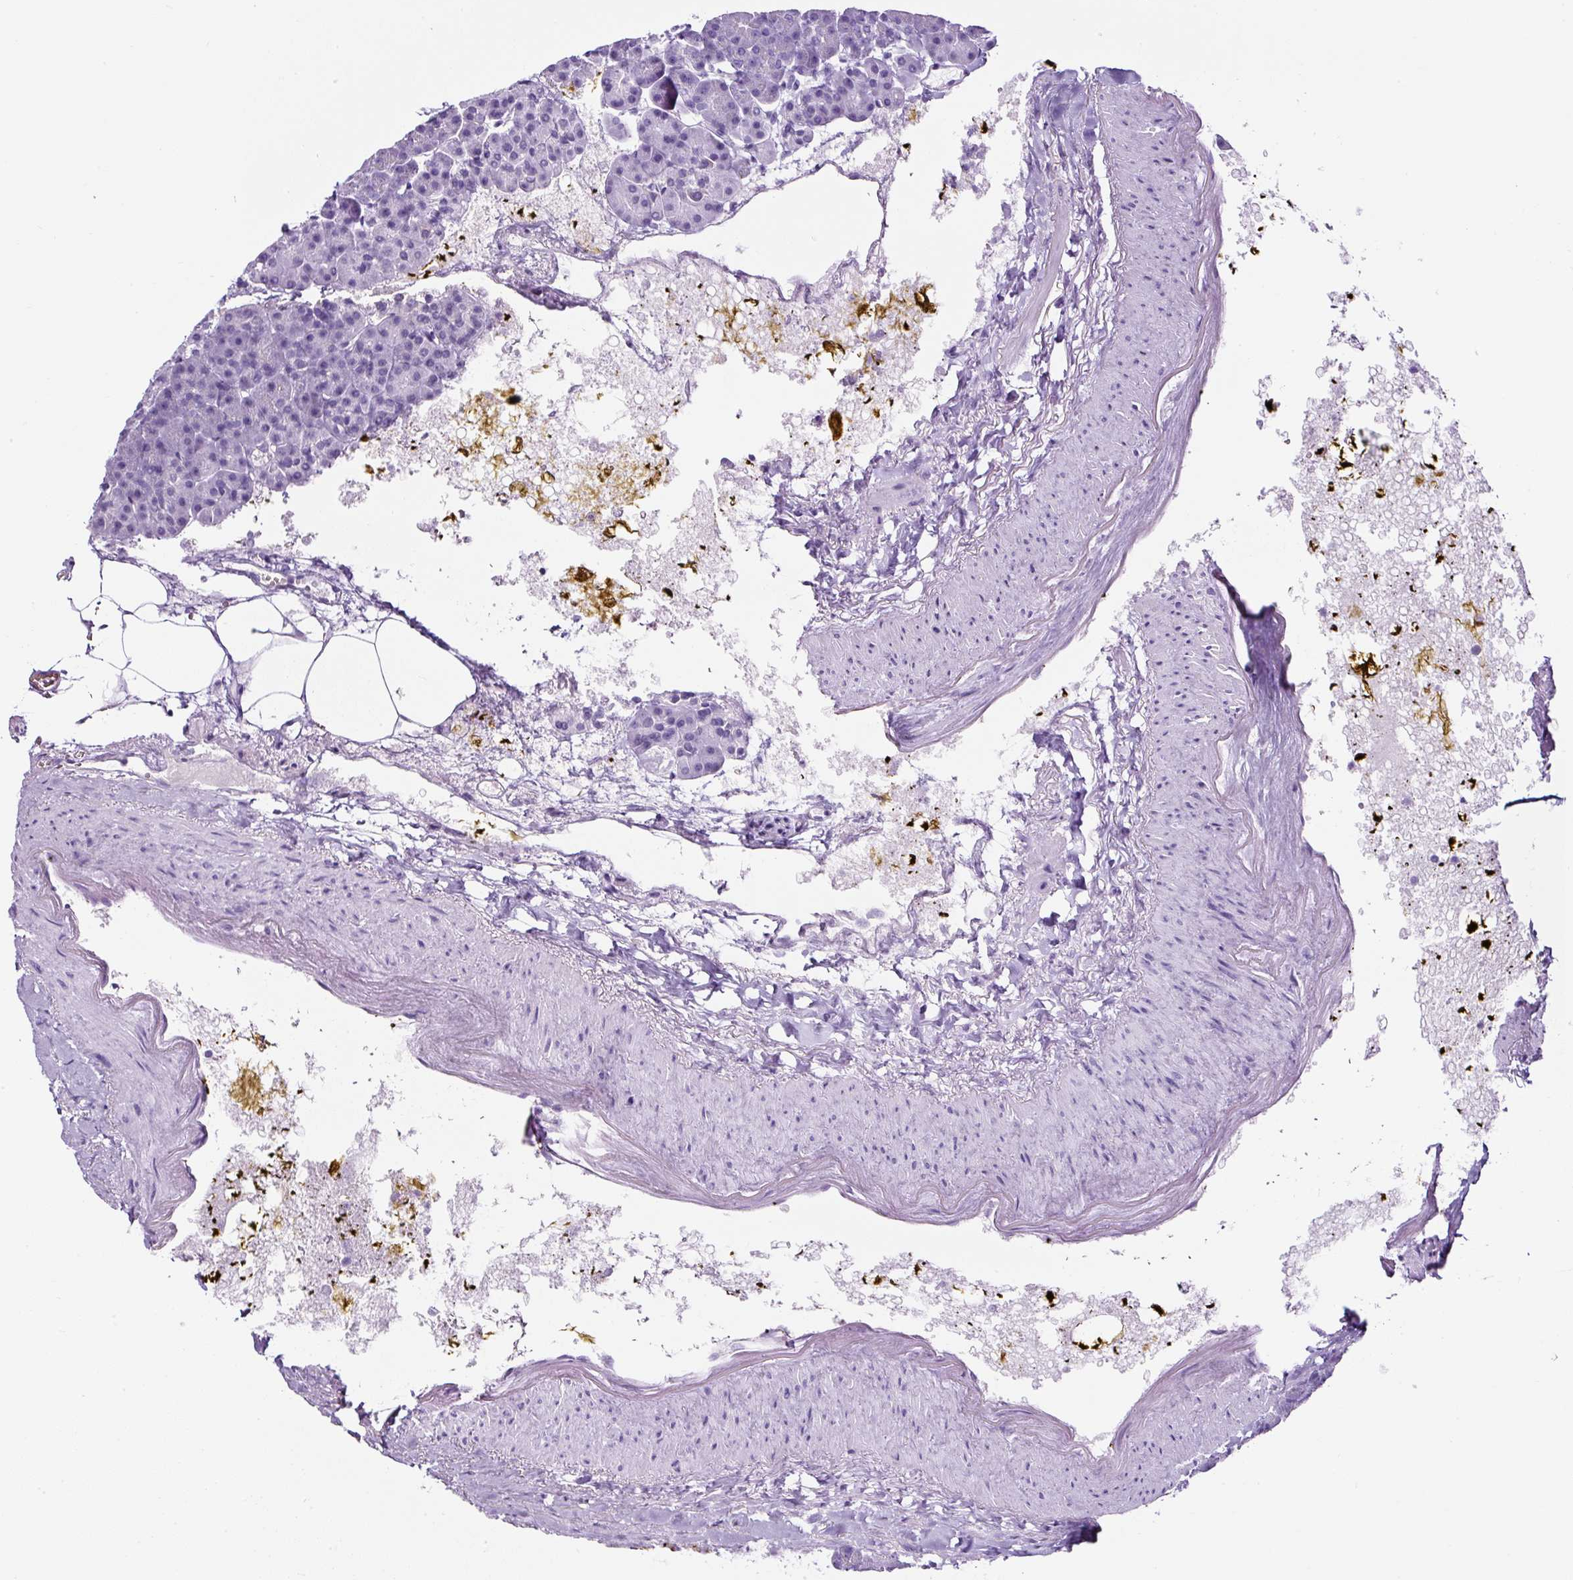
{"staining": {"intensity": "negative", "quantity": "none", "location": "none"}, "tissue": "pancreas", "cell_type": "Exocrine glandular cells", "image_type": "normal", "snomed": [{"axis": "morphology", "description": "Normal tissue, NOS"}, {"axis": "topography", "description": "Pancreas"}], "caption": "This is a image of IHC staining of normal pancreas, which shows no staining in exocrine glandular cells. The staining was performed using DAB to visualize the protein expression in brown, while the nuclei were stained in blue with hematoxylin (Magnification: 20x).", "gene": "TMEM200B", "patient": {"sex": "female", "age": 74}}